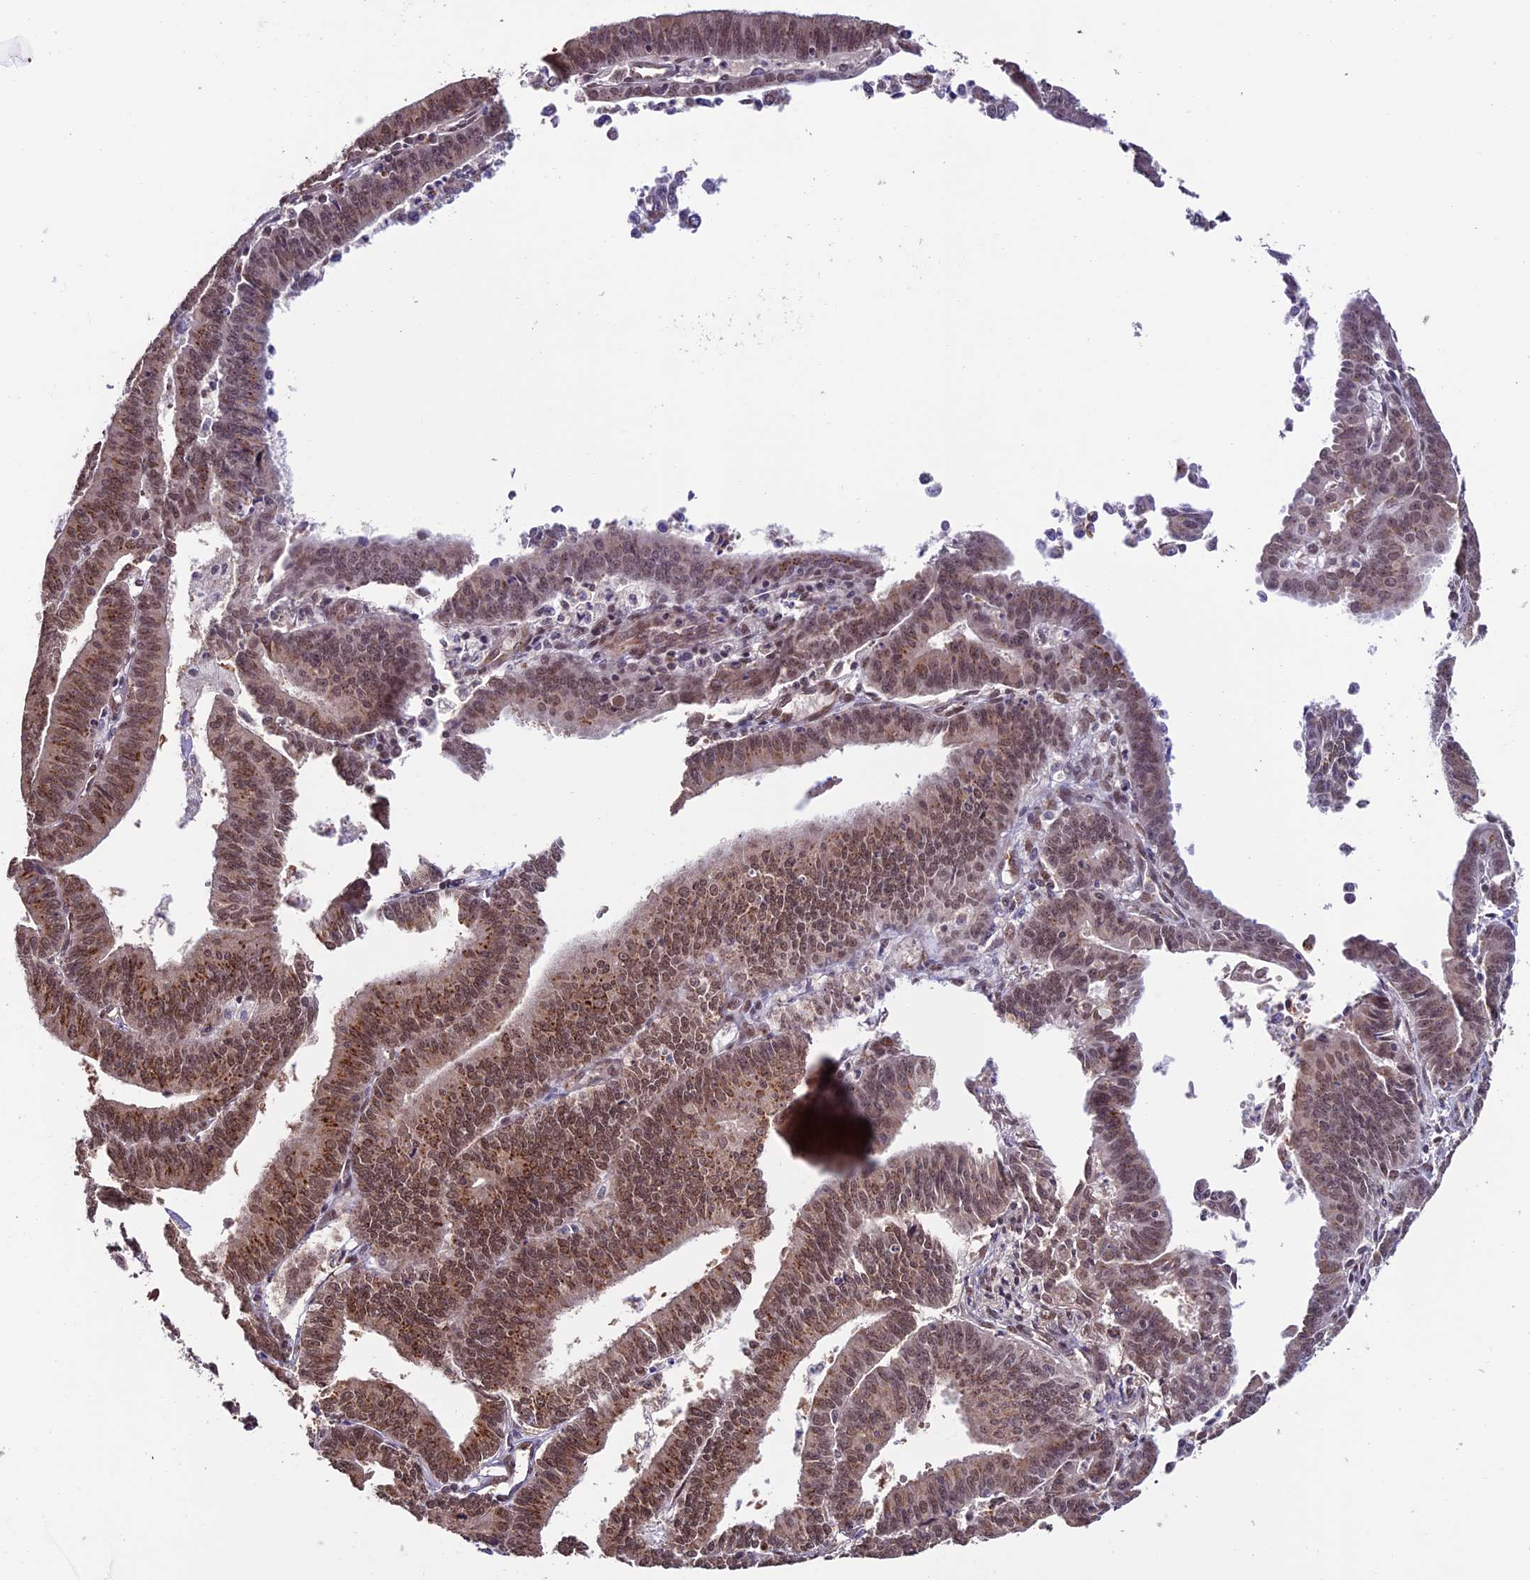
{"staining": {"intensity": "moderate", "quantity": ">75%", "location": "cytoplasmic/membranous,nuclear"}, "tissue": "endometrial cancer", "cell_type": "Tumor cells", "image_type": "cancer", "snomed": [{"axis": "morphology", "description": "Adenocarcinoma, NOS"}, {"axis": "topography", "description": "Endometrium"}], "caption": "Endometrial cancer was stained to show a protein in brown. There is medium levels of moderate cytoplasmic/membranous and nuclear staining in approximately >75% of tumor cells.", "gene": "CABIN1", "patient": {"sex": "female", "age": 73}}